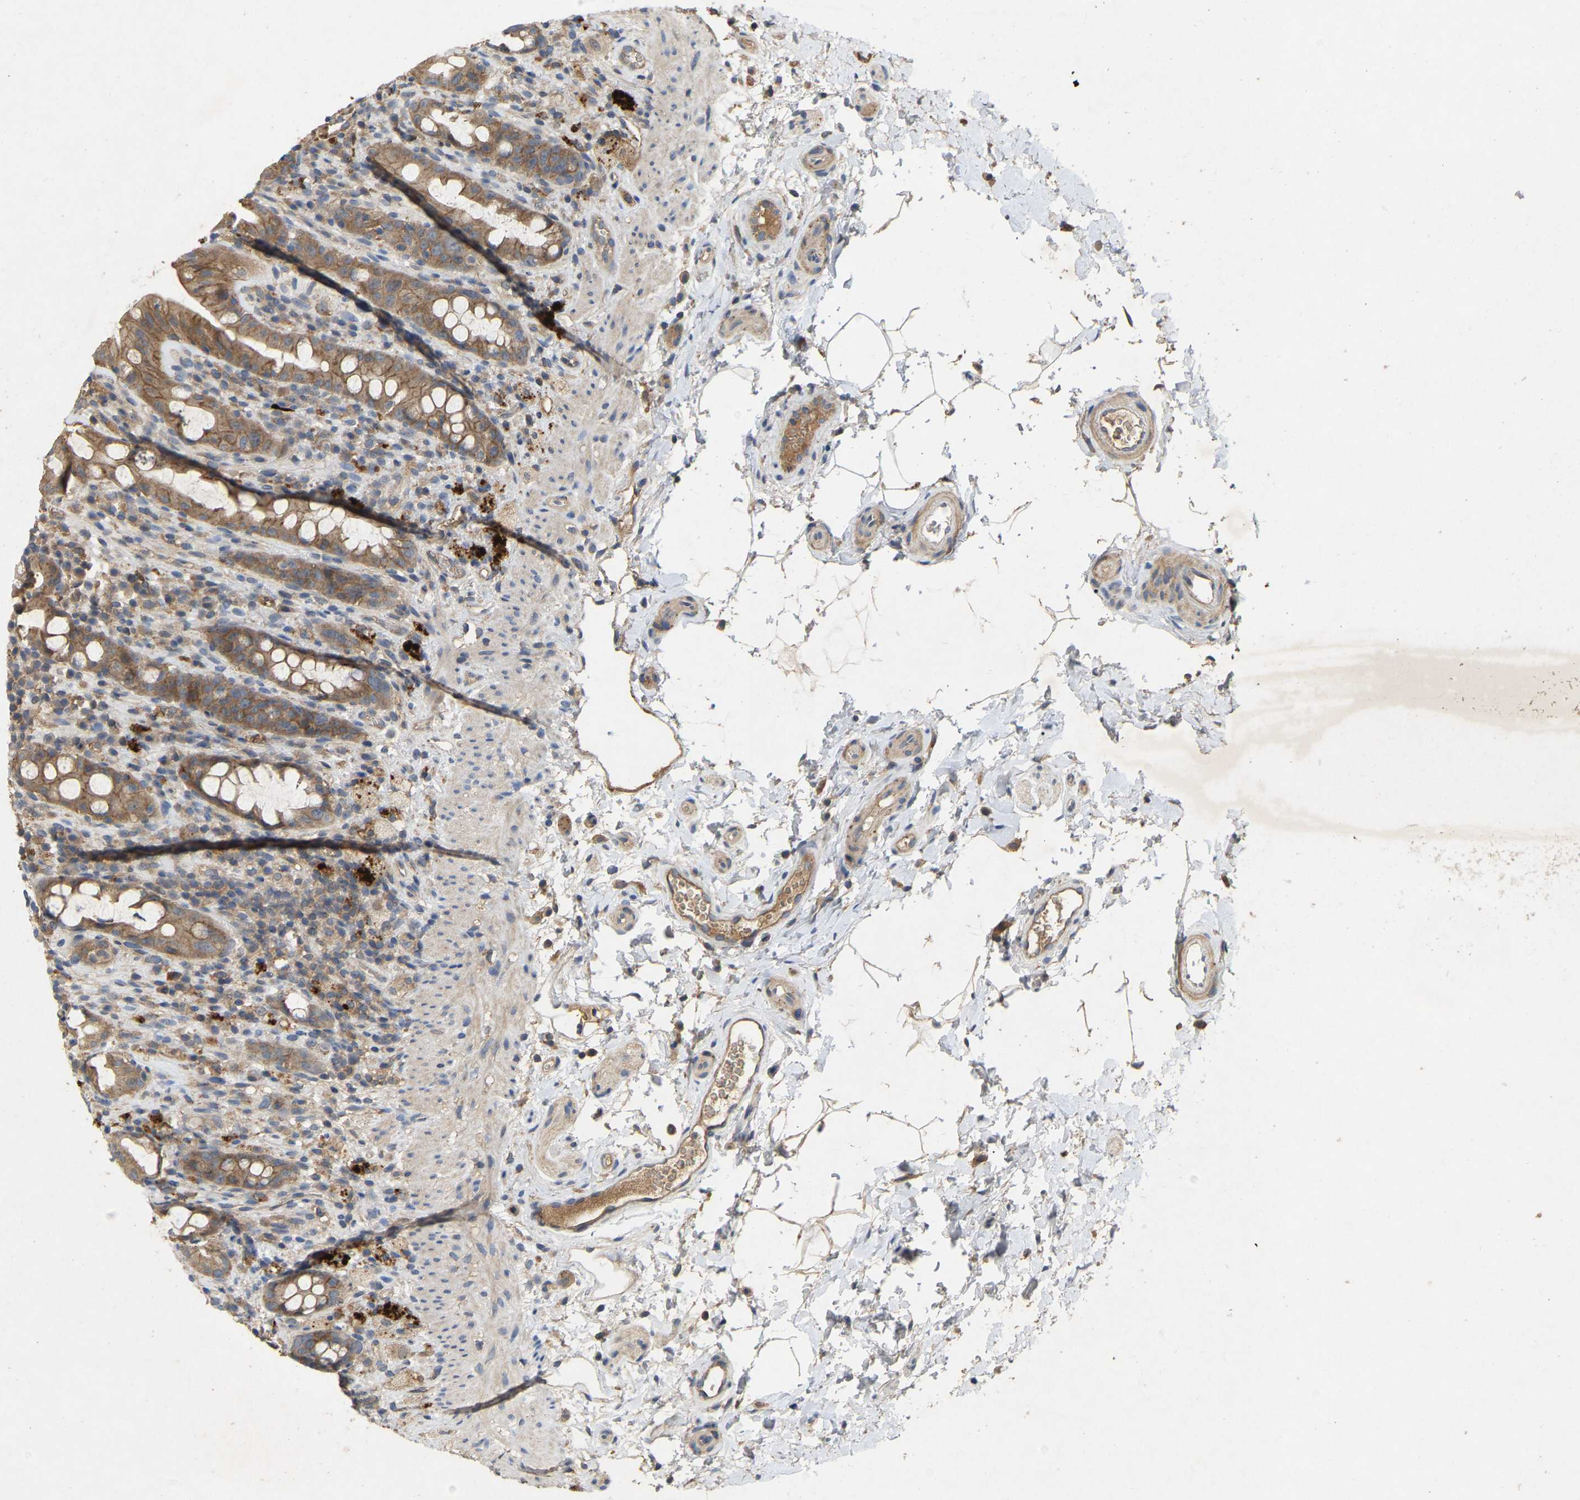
{"staining": {"intensity": "moderate", "quantity": ">75%", "location": "cytoplasmic/membranous"}, "tissue": "rectum", "cell_type": "Glandular cells", "image_type": "normal", "snomed": [{"axis": "morphology", "description": "Normal tissue, NOS"}, {"axis": "topography", "description": "Rectum"}], "caption": "Rectum stained for a protein (brown) reveals moderate cytoplasmic/membranous positive positivity in approximately >75% of glandular cells.", "gene": "LPAR2", "patient": {"sex": "male", "age": 44}}